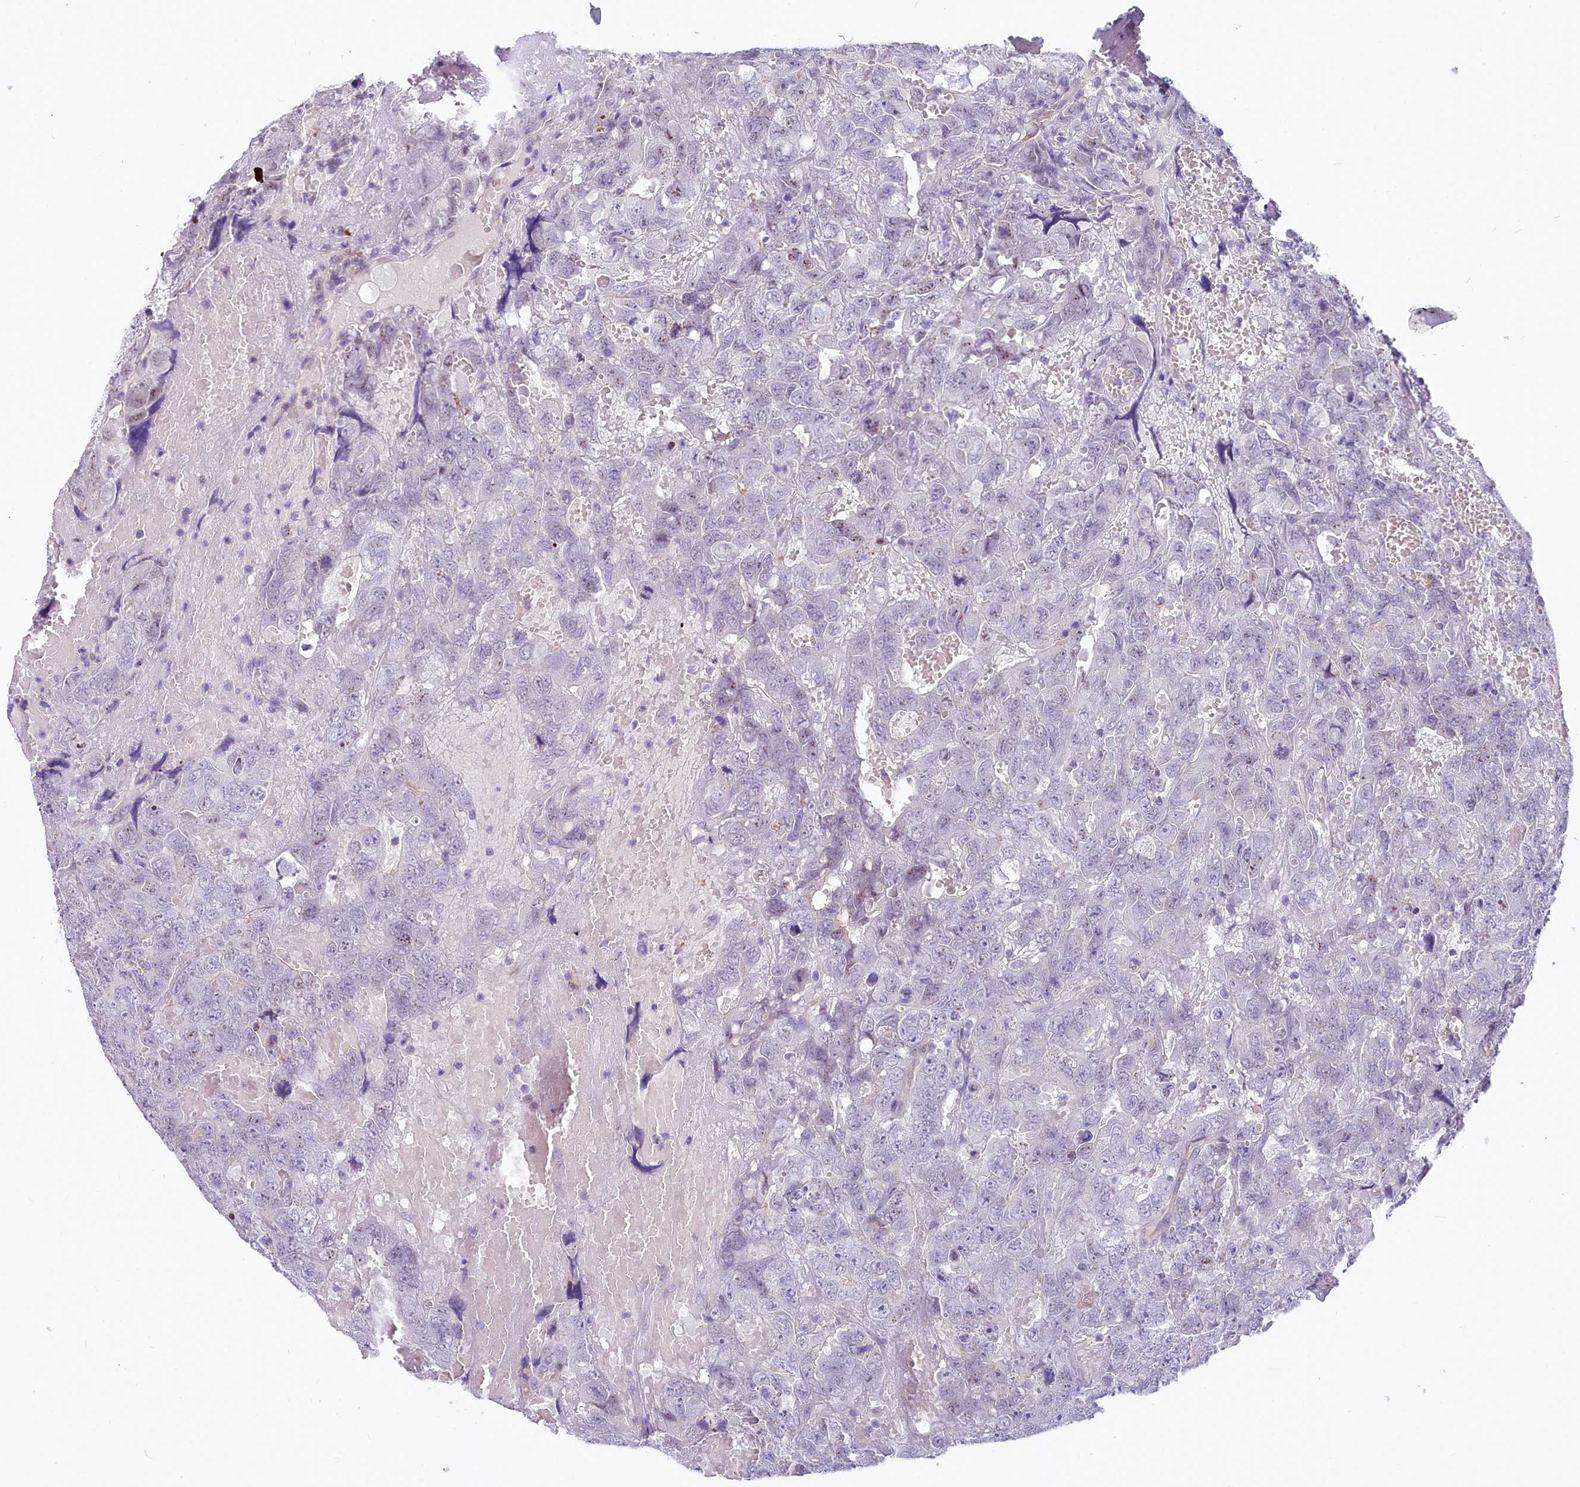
{"staining": {"intensity": "weak", "quantity": "<25%", "location": "nuclear"}, "tissue": "testis cancer", "cell_type": "Tumor cells", "image_type": "cancer", "snomed": [{"axis": "morphology", "description": "Carcinoma, Embryonal, NOS"}, {"axis": "topography", "description": "Testis"}], "caption": "High power microscopy photomicrograph of an immunohistochemistry (IHC) image of testis cancer, revealing no significant staining in tumor cells.", "gene": "PROCR", "patient": {"sex": "male", "age": 45}}